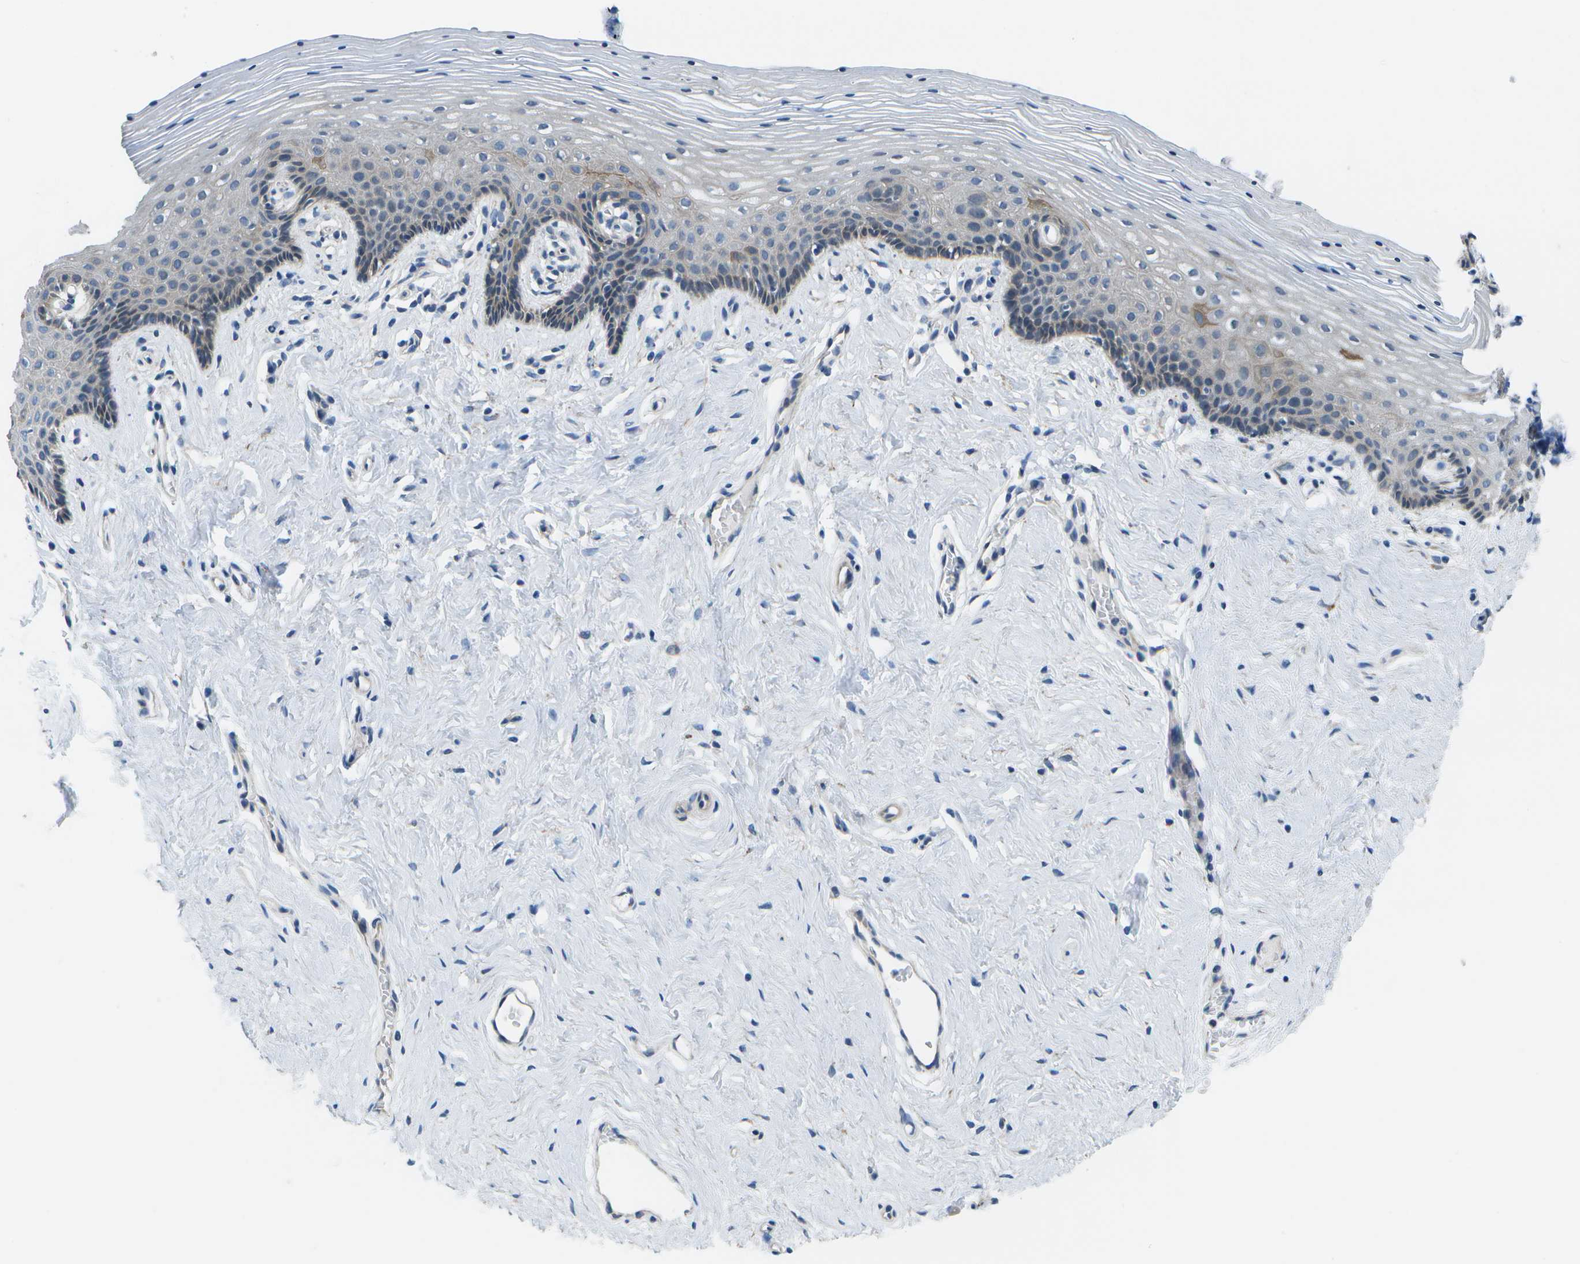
{"staining": {"intensity": "negative", "quantity": "none", "location": "none"}, "tissue": "vagina", "cell_type": "Squamous epithelial cells", "image_type": "normal", "snomed": [{"axis": "morphology", "description": "Normal tissue, NOS"}, {"axis": "topography", "description": "Vagina"}], "caption": "Protein analysis of normal vagina demonstrates no significant staining in squamous epithelial cells. (DAB (3,3'-diaminobenzidine) immunohistochemistry visualized using brightfield microscopy, high magnification).", "gene": "P3H1", "patient": {"sex": "female", "age": 32}}